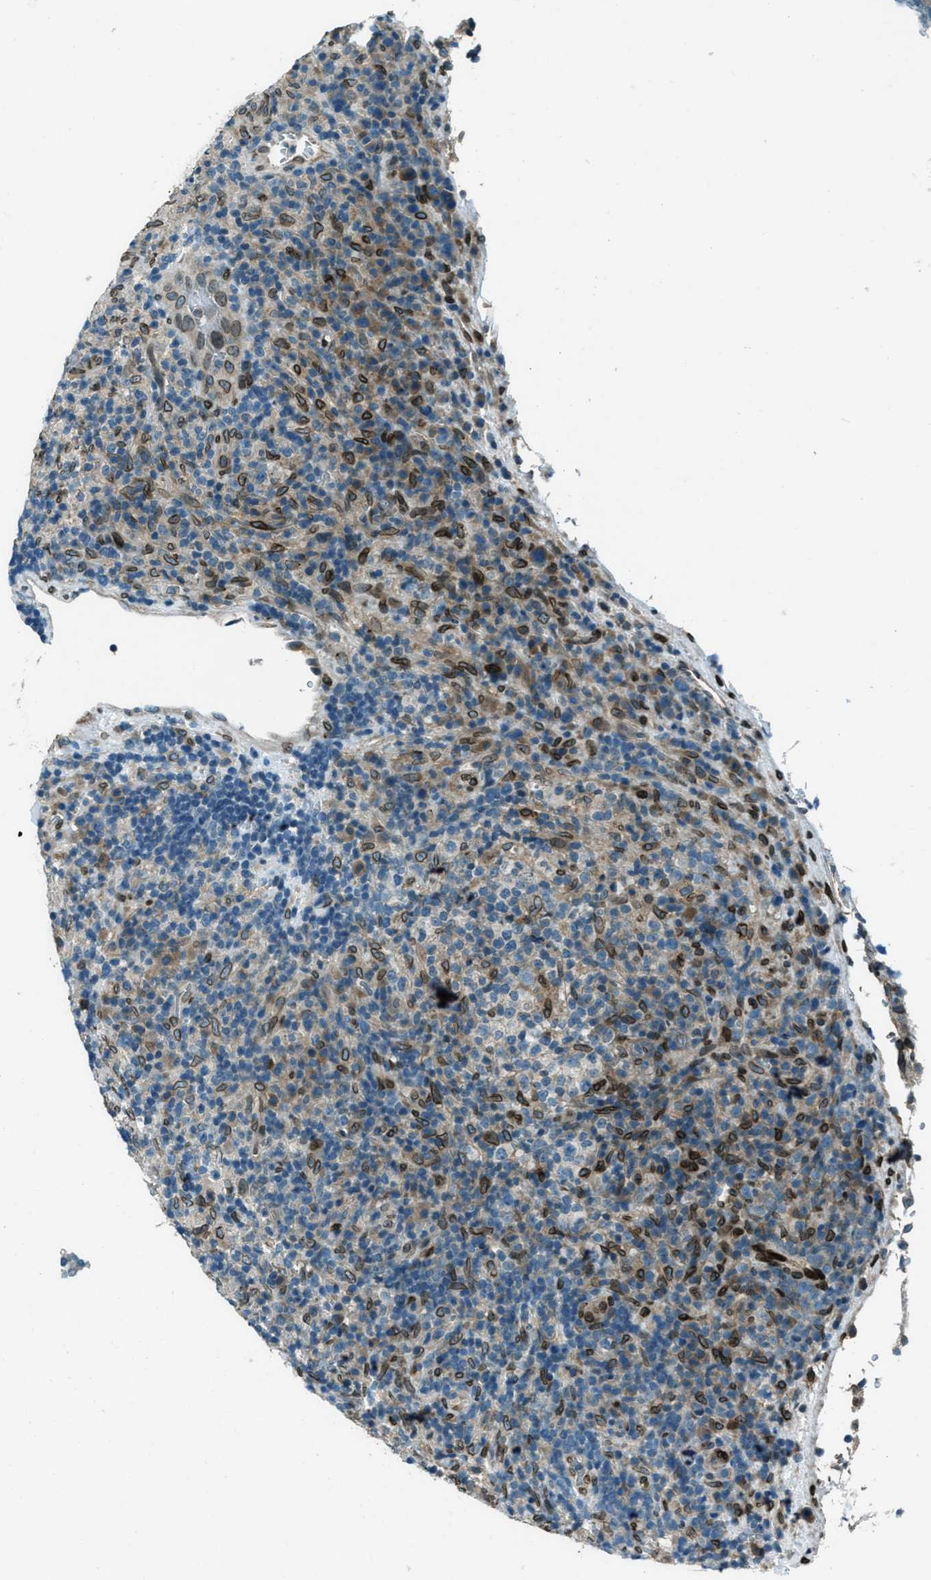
{"staining": {"intensity": "moderate", "quantity": "<25%", "location": "cytoplasmic/membranous,nuclear"}, "tissue": "lymphoma", "cell_type": "Tumor cells", "image_type": "cancer", "snomed": [{"axis": "morphology", "description": "Malignant lymphoma, non-Hodgkin's type, High grade"}, {"axis": "topography", "description": "Lymph node"}], "caption": "Lymphoma was stained to show a protein in brown. There is low levels of moderate cytoplasmic/membranous and nuclear expression in approximately <25% of tumor cells.", "gene": "LEMD2", "patient": {"sex": "female", "age": 76}}